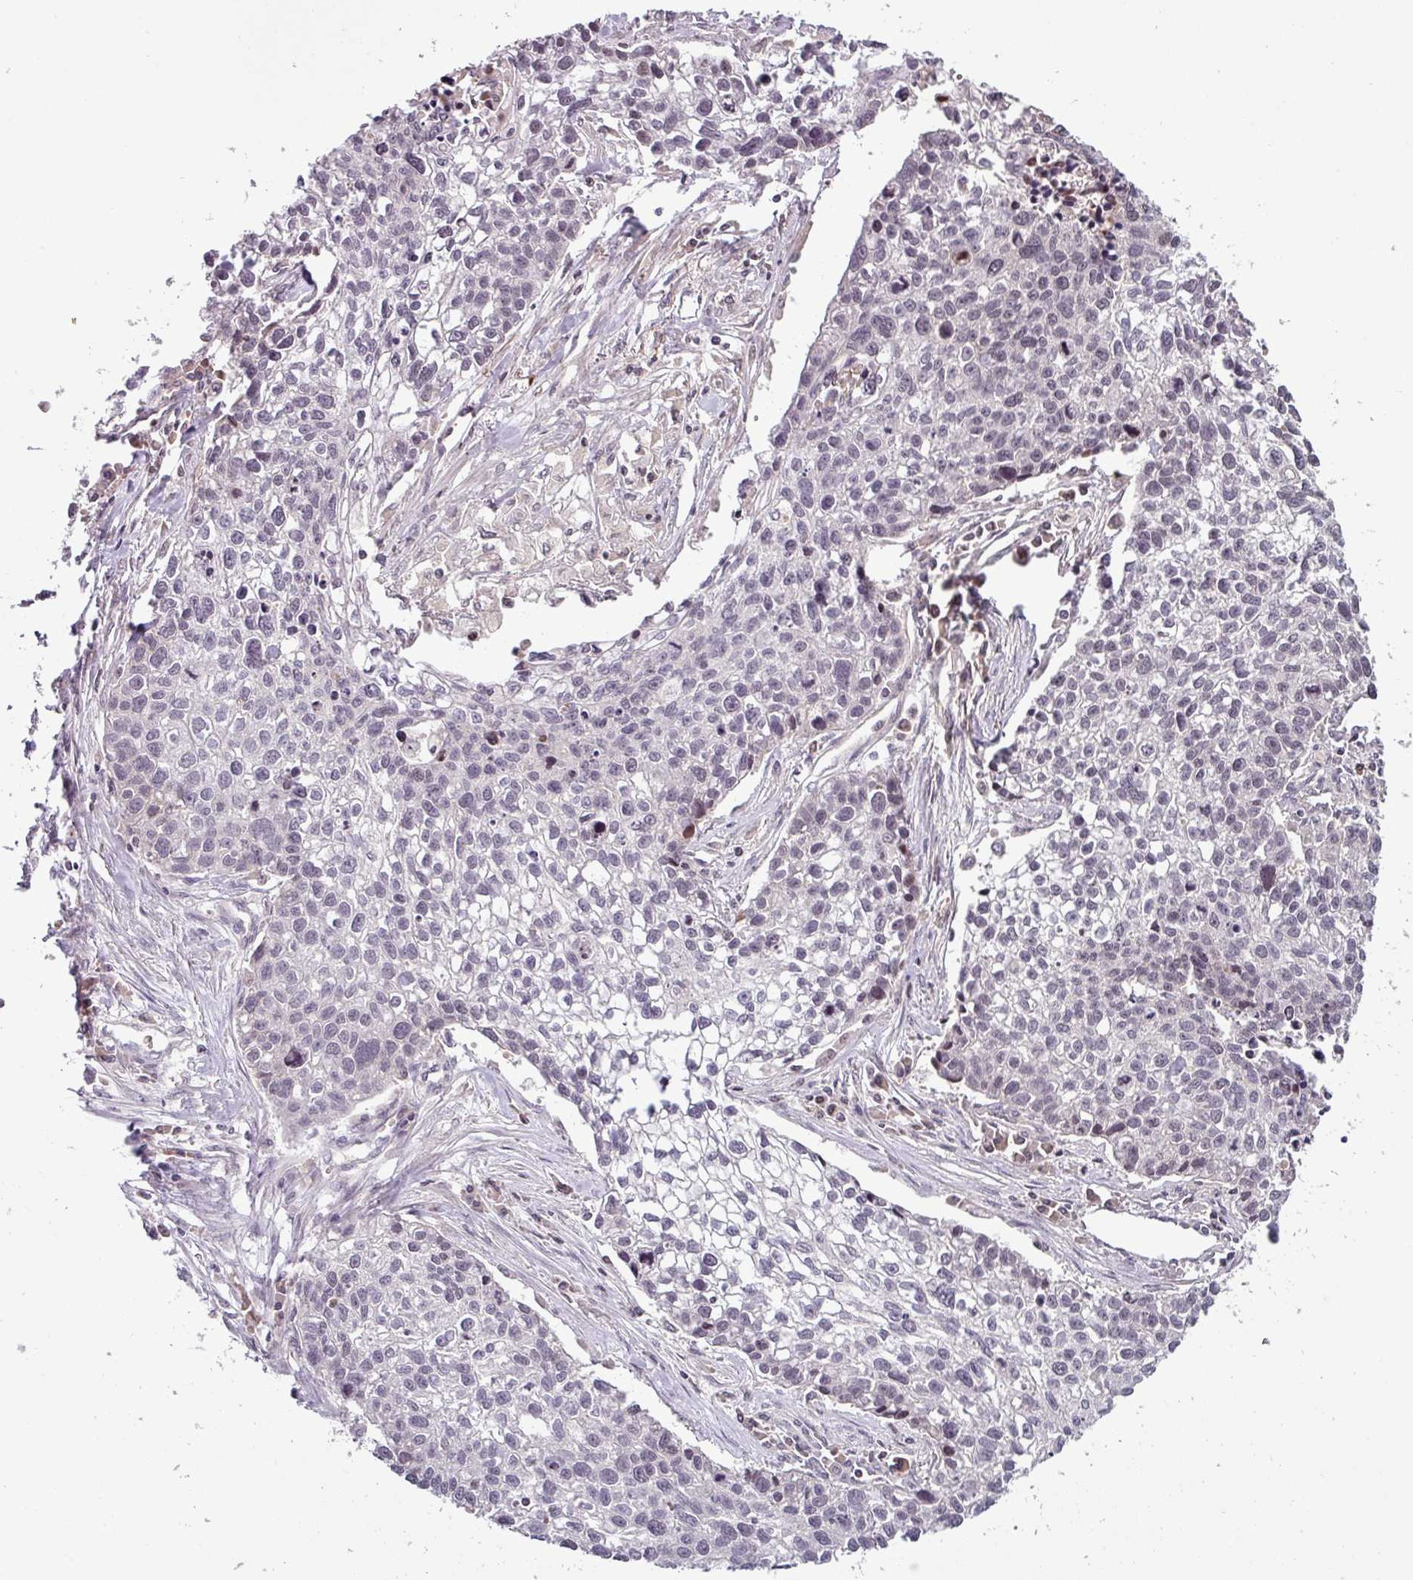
{"staining": {"intensity": "negative", "quantity": "none", "location": "none"}, "tissue": "lung cancer", "cell_type": "Tumor cells", "image_type": "cancer", "snomed": [{"axis": "morphology", "description": "Squamous cell carcinoma, NOS"}, {"axis": "topography", "description": "Lung"}], "caption": "DAB immunohistochemical staining of human lung cancer (squamous cell carcinoma) displays no significant positivity in tumor cells.", "gene": "SLC5A10", "patient": {"sex": "male", "age": 74}}